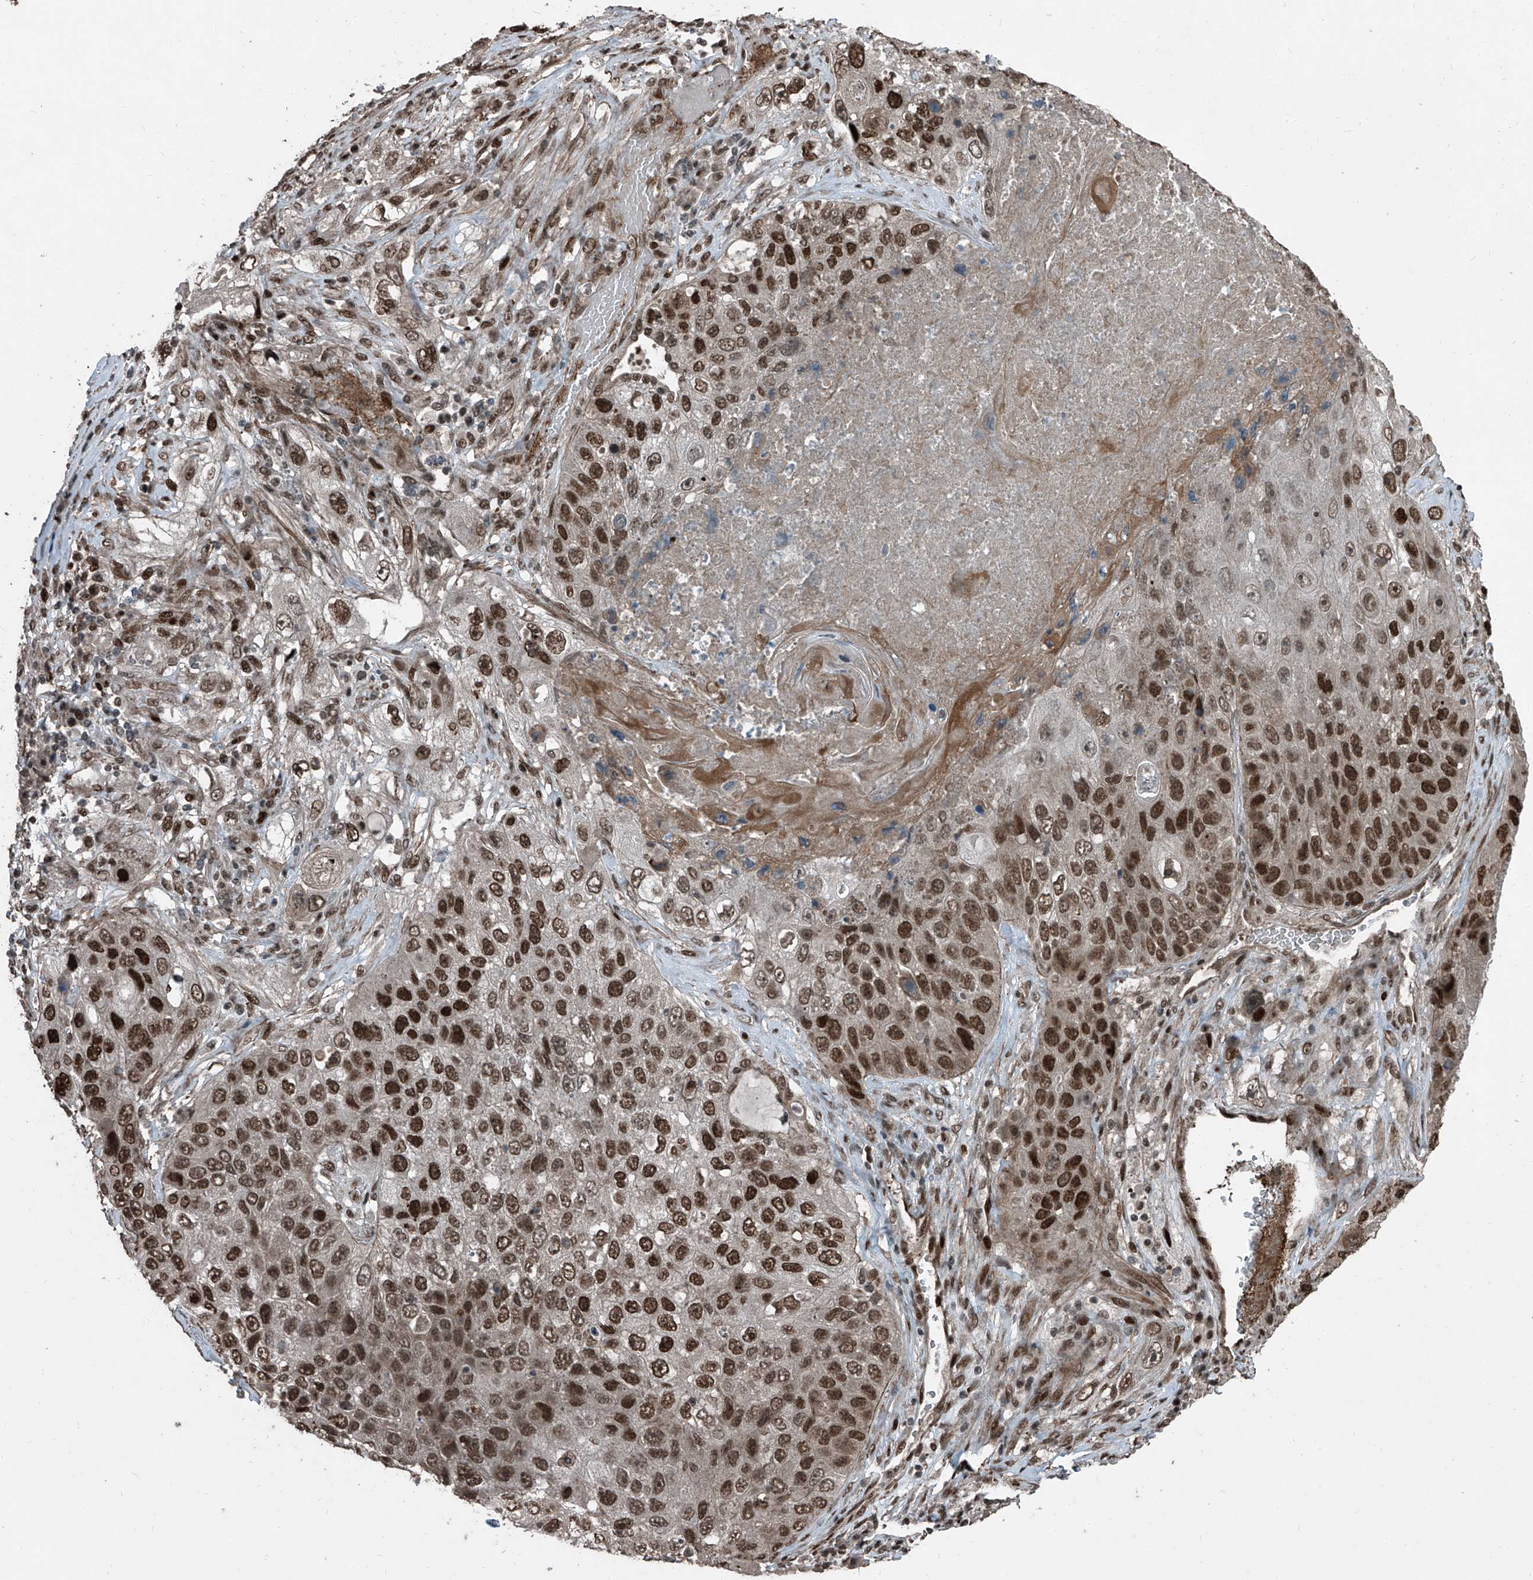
{"staining": {"intensity": "strong", "quantity": ">75%", "location": "nuclear"}, "tissue": "lung cancer", "cell_type": "Tumor cells", "image_type": "cancer", "snomed": [{"axis": "morphology", "description": "Squamous cell carcinoma, NOS"}, {"axis": "topography", "description": "Lung"}], "caption": "Human lung squamous cell carcinoma stained with a protein marker reveals strong staining in tumor cells.", "gene": "ZNF570", "patient": {"sex": "male", "age": 61}}